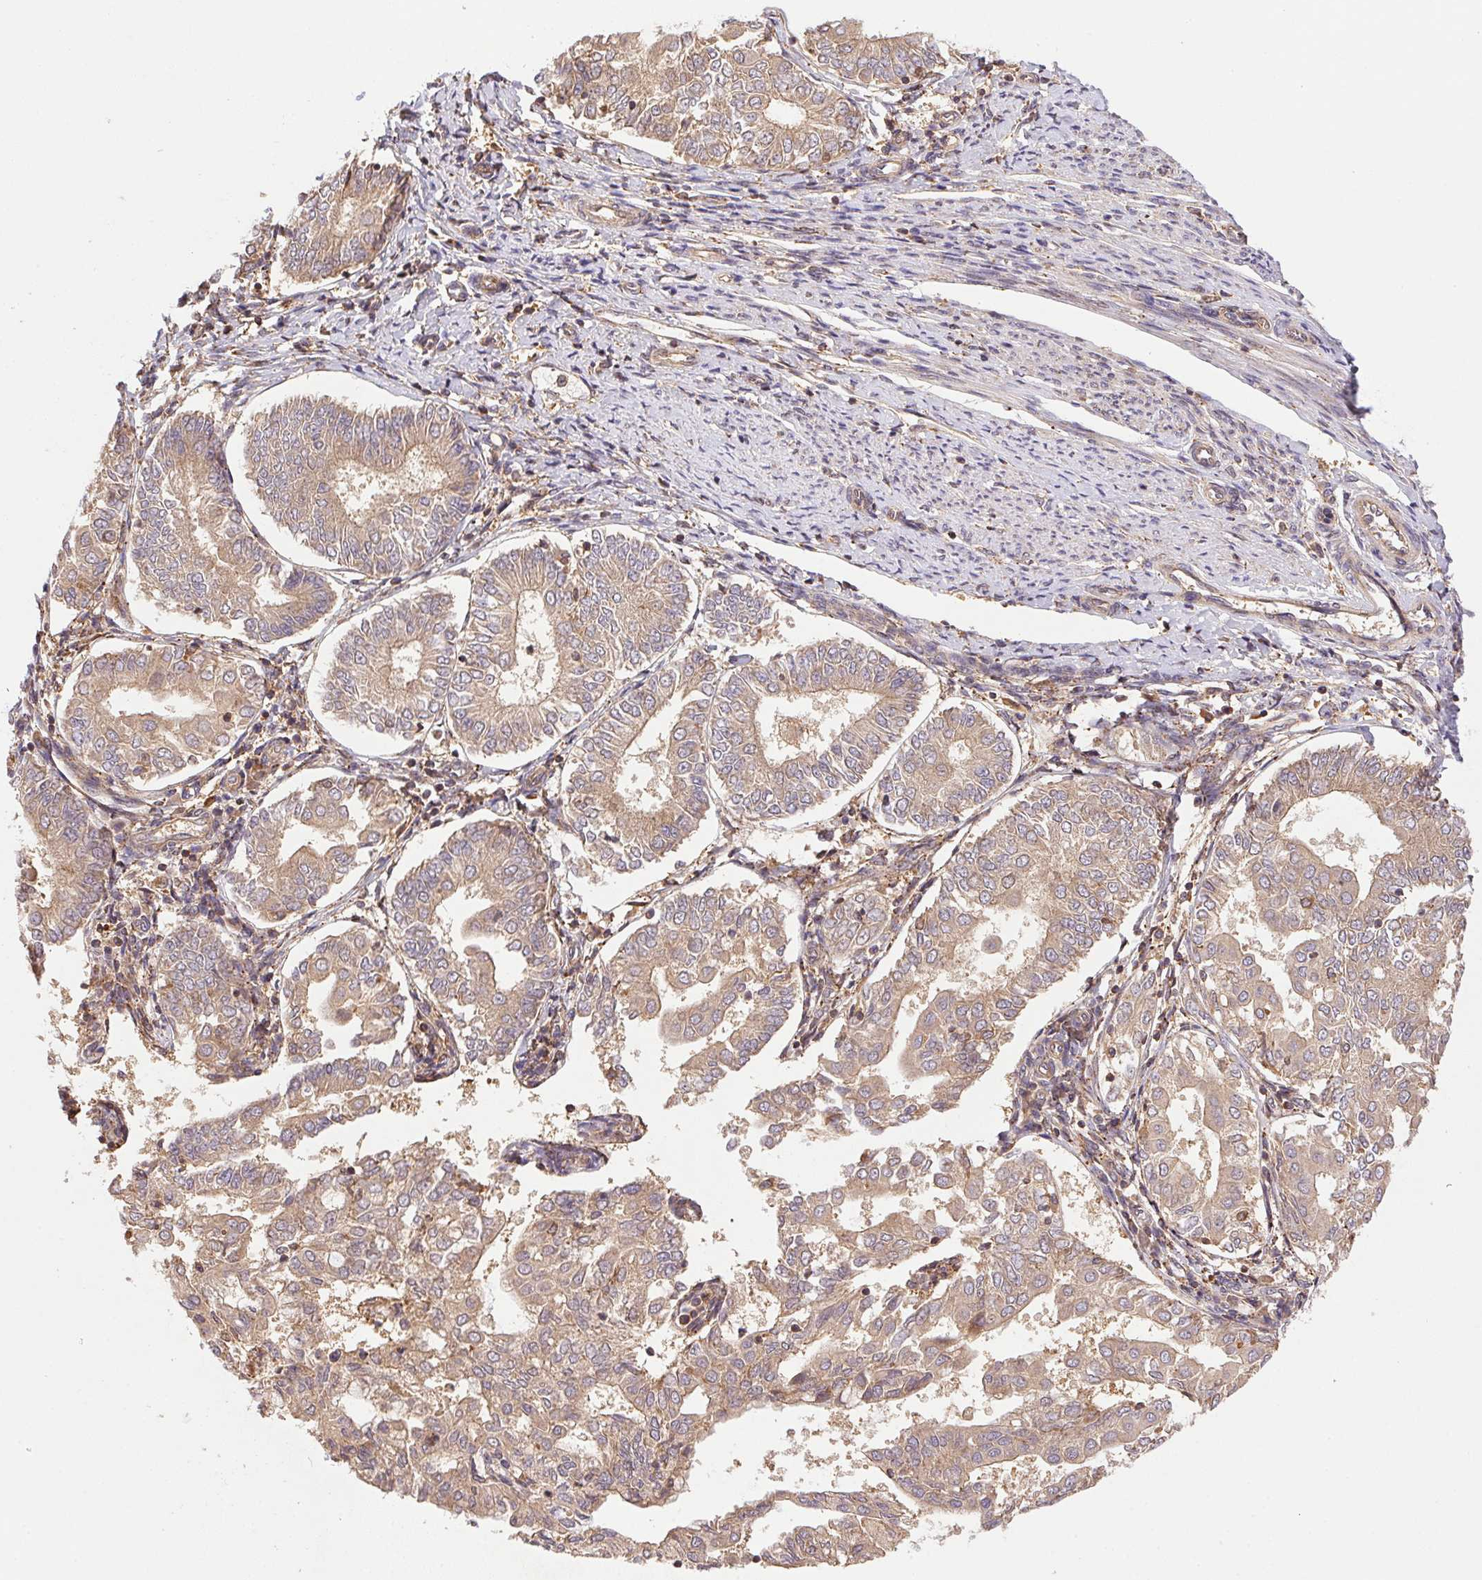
{"staining": {"intensity": "weak", "quantity": ">75%", "location": "cytoplasmic/membranous"}, "tissue": "endometrial cancer", "cell_type": "Tumor cells", "image_type": "cancer", "snomed": [{"axis": "morphology", "description": "Adenocarcinoma, NOS"}, {"axis": "topography", "description": "Endometrium"}], "caption": "Immunohistochemical staining of endometrial cancer (adenocarcinoma) exhibits low levels of weak cytoplasmic/membranous protein positivity in about >75% of tumor cells.", "gene": "MEX3D", "patient": {"sex": "female", "age": 68}}